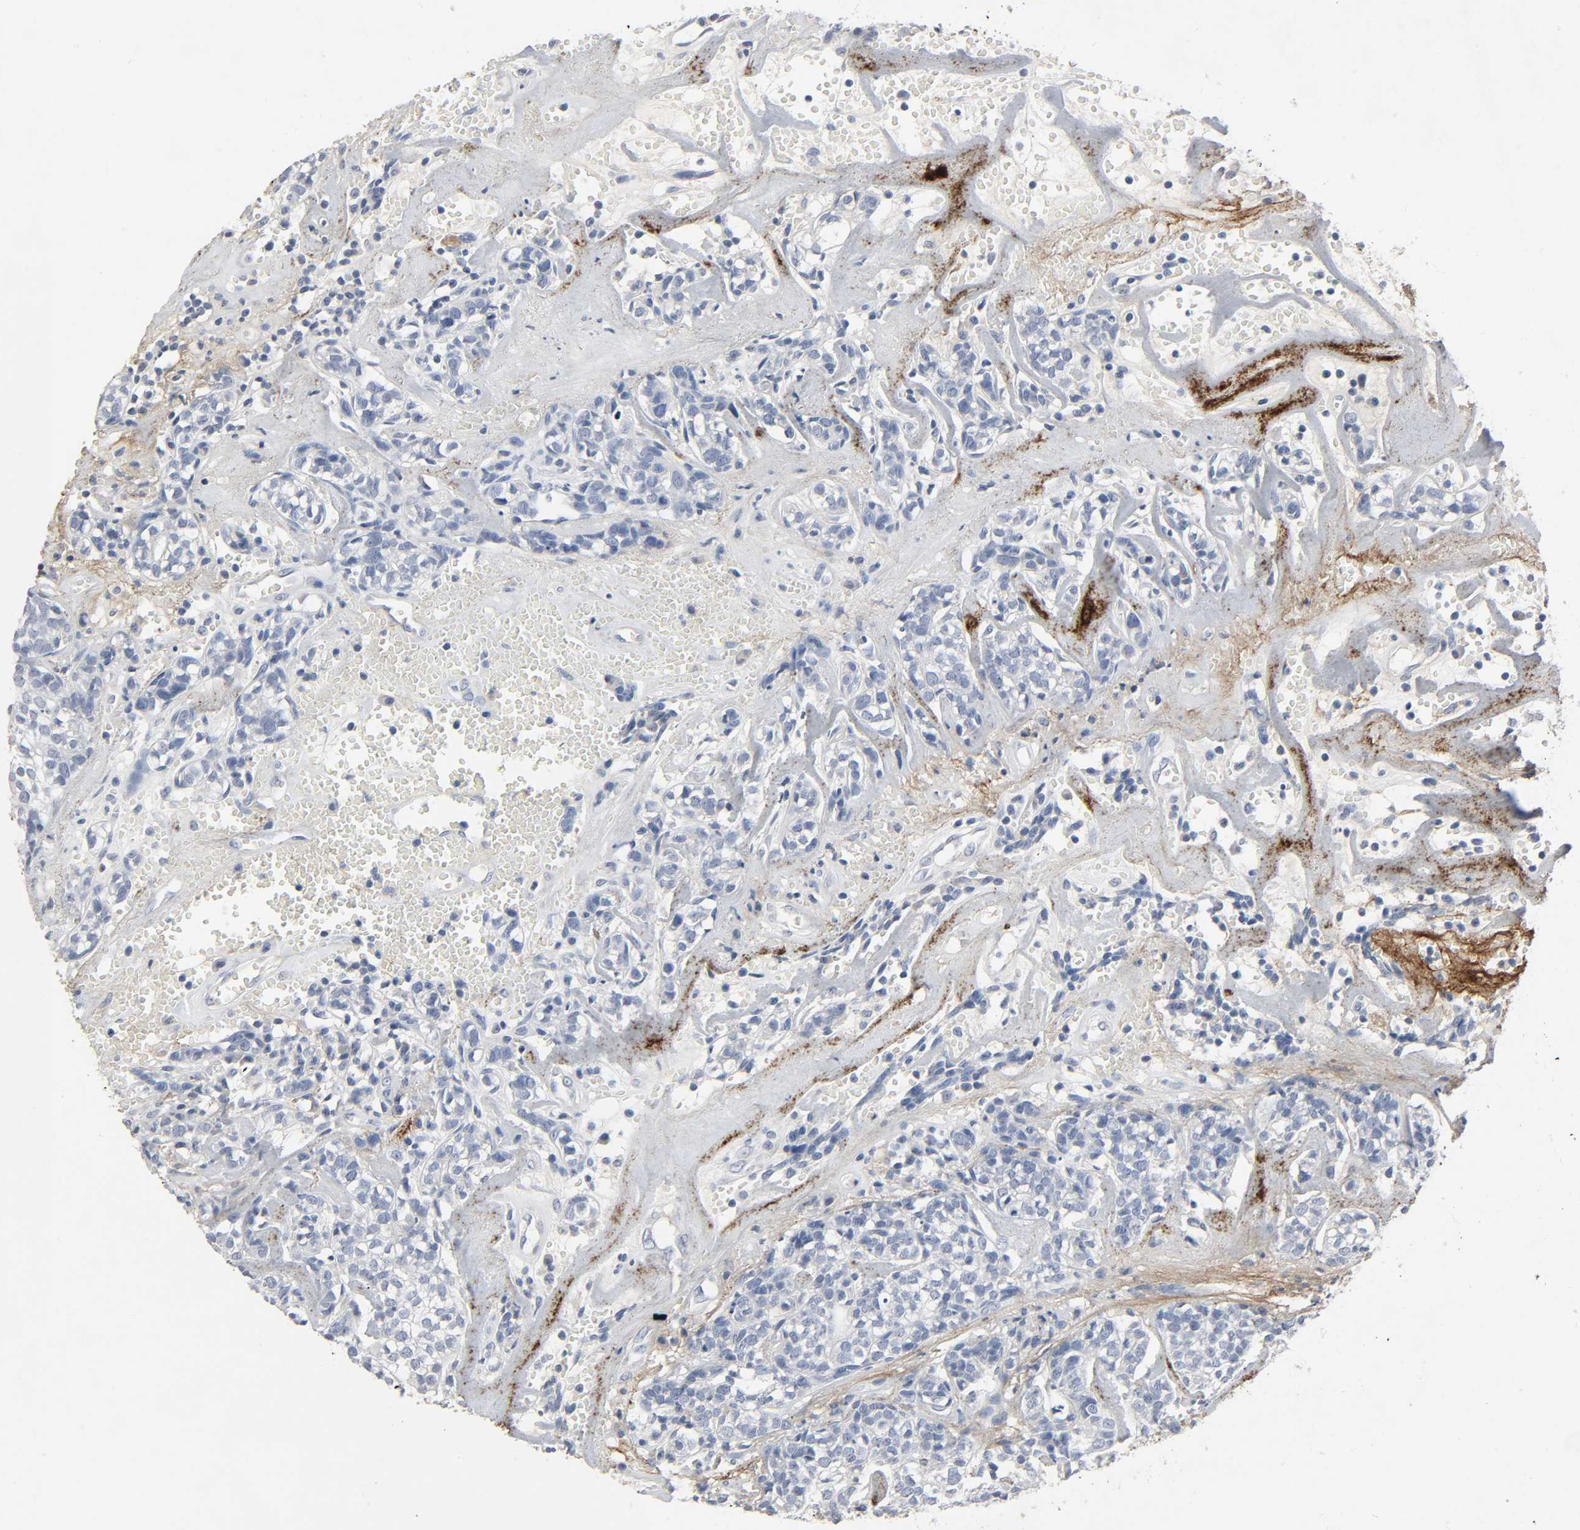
{"staining": {"intensity": "negative", "quantity": "none", "location": "none"}, "tissue": "head and neck cancer", "cell_type": "Tumor cells", "image_type": "cancer", "snomed": [{"axis": "morphology", "description": "Adenocarcinoma, NOS"}, {"axis": "topography", "description": "Salivary gland"}, {"axis": "topography", "description": "Head-Neck"}], "caption": "A micrograph of human head and neck cancer (adenocarcinoma) is negative for staining in tumor cells.", "gene": "FBLN5", "patient": {"sex": "female", "age": 65}}